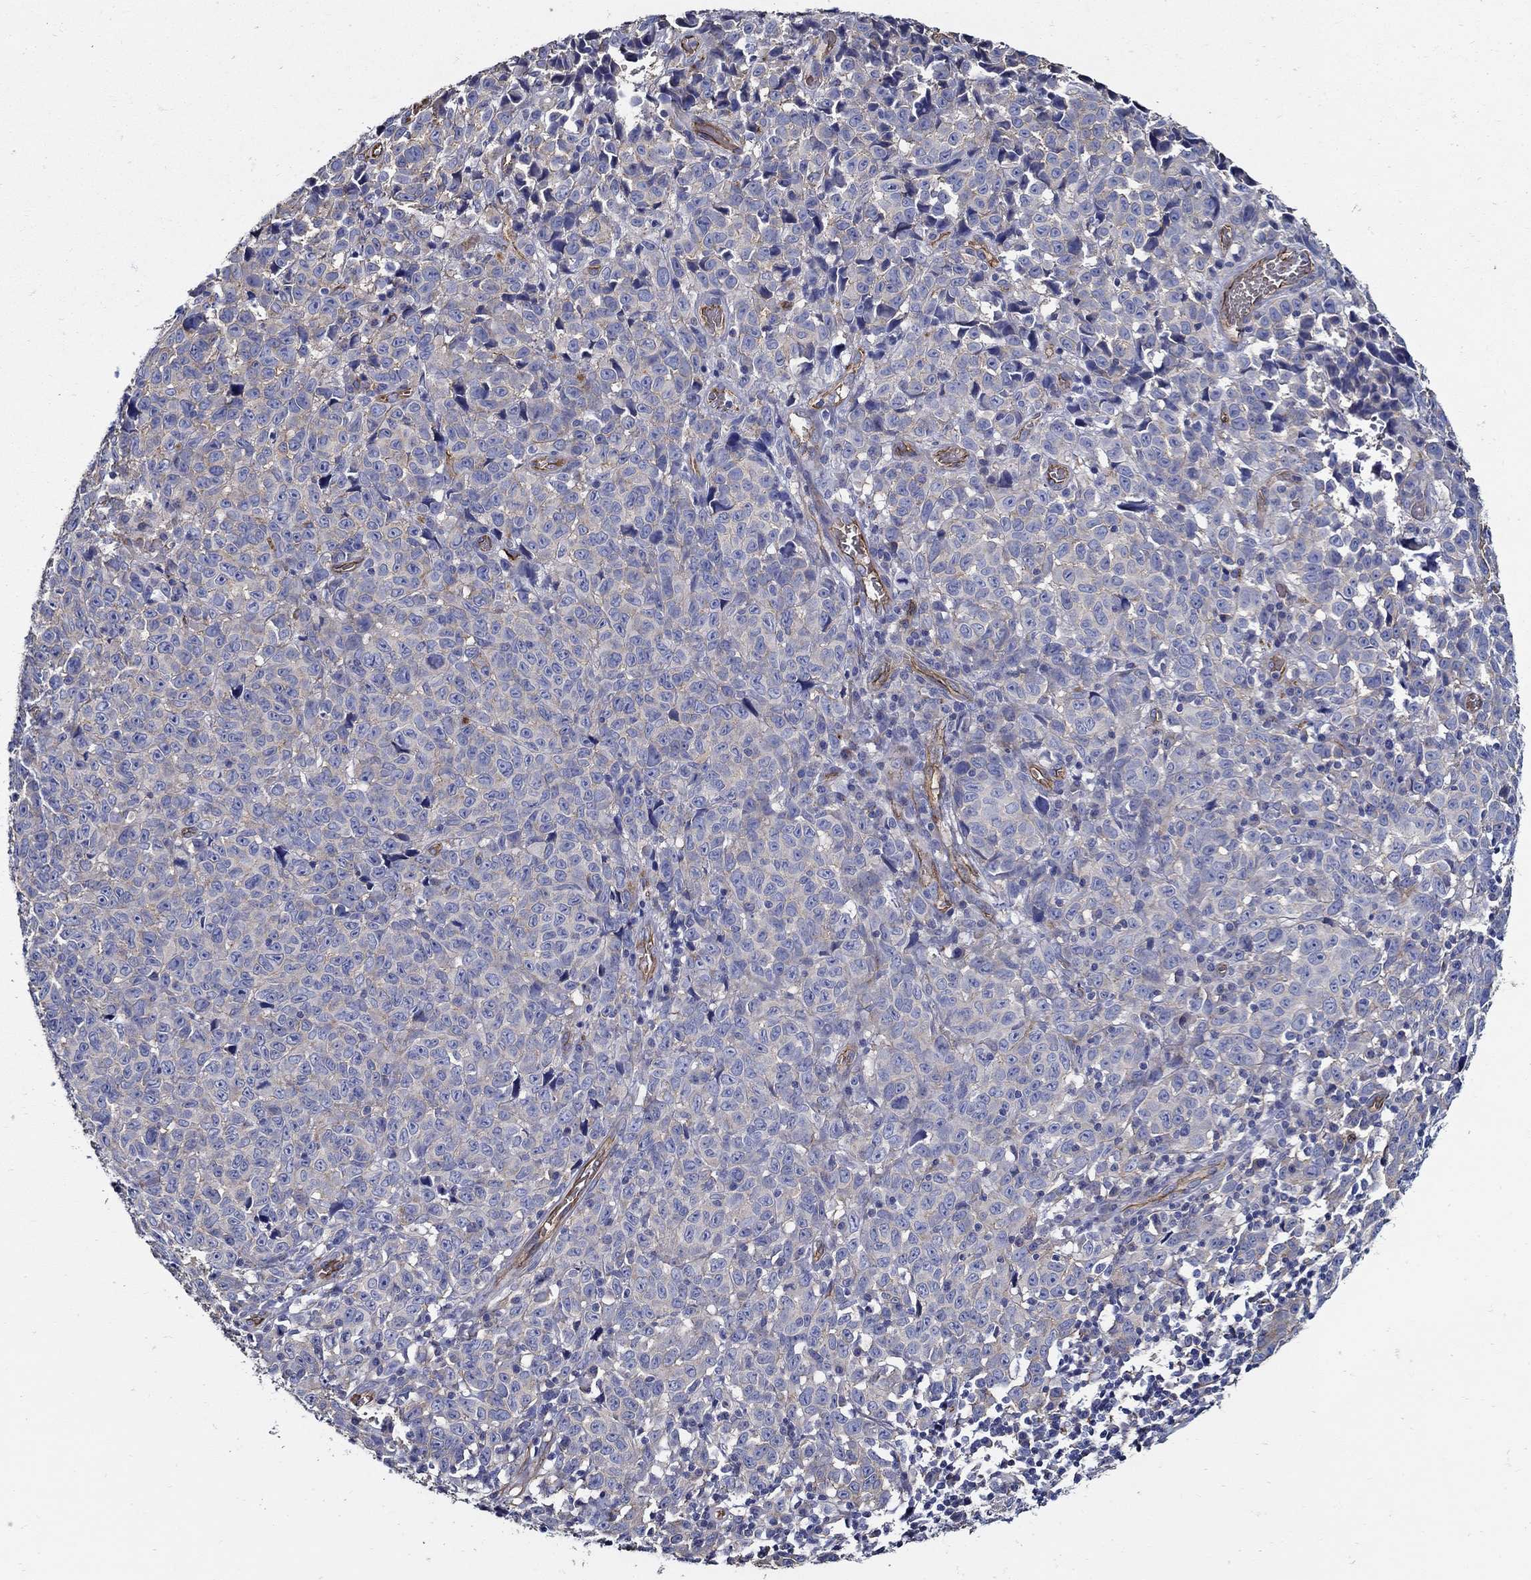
{"staining": {"intensity": "moderate", "quantity": "25%-75%", "location": "cytoplasmic/membranous"}, "tissue": "melanoma", "cell_type": "Tumor cells", "image_type": "cancer", "snomed": [{"axis": "morphology", "description": "Malignant melanoma, NOS"}, {"axis": "topography", "description": "Vulva, labia, clitoris and Bartholin´s gland, NO"}], "caption": "IHC of melanoma exhibits medium levels of moderate cytoplasmic/membranous staining in about 25%-75% of tumor cells.", "gene": "APBB3", "patient": {"sex": "female", "age": 75}}